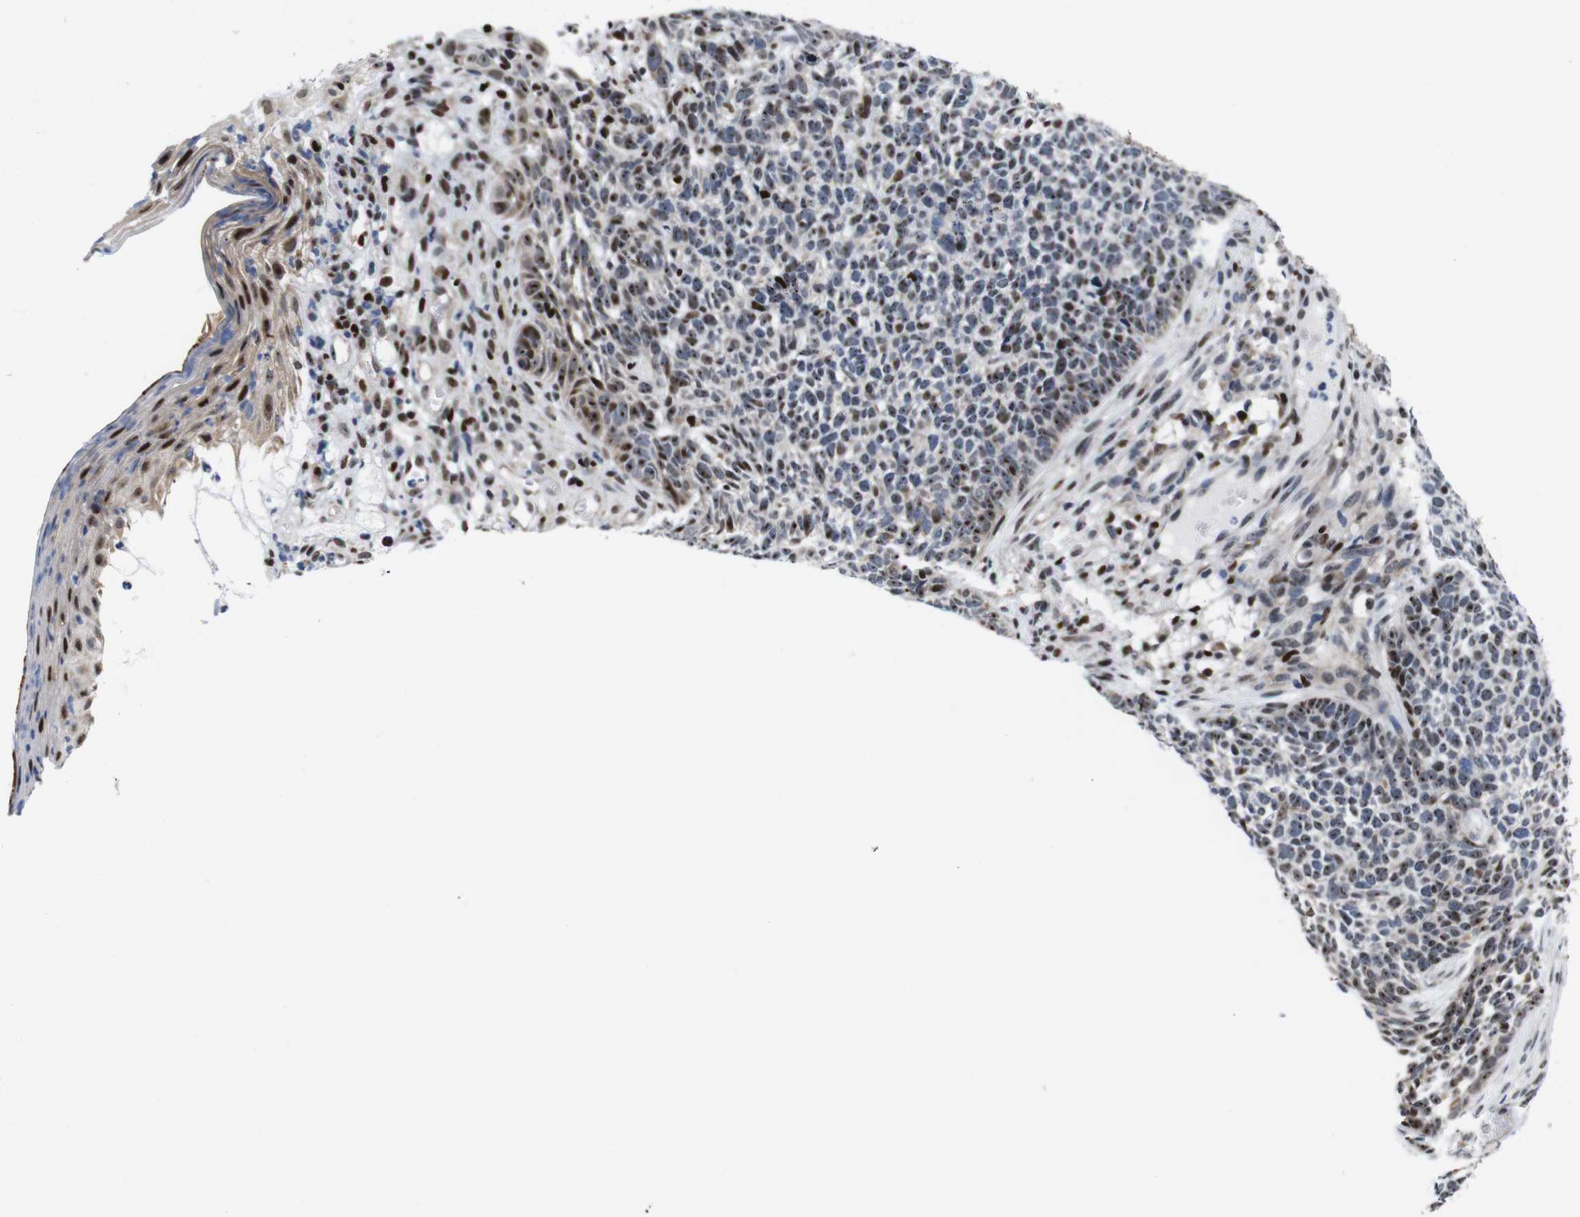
{"staining": {"intensity": "moderate", "quantity": ">75%", "location": "nuclear"}, "tissue": "skin cancer", "cell_type": "Tumor cells", "image_type": "cancer", "snomed": [{"axis": "morphology", "description": "Basal cell carcinoma"}, {"axis": "topography", "description": "Skin"}], "caption": "This is an image of IHC staining of basal cell carcinoma (skin), which shows moderate staining in the nuclear of tumor cells.", "gene": "GATA6", "patient": {"sex": "female", "age": 84}}